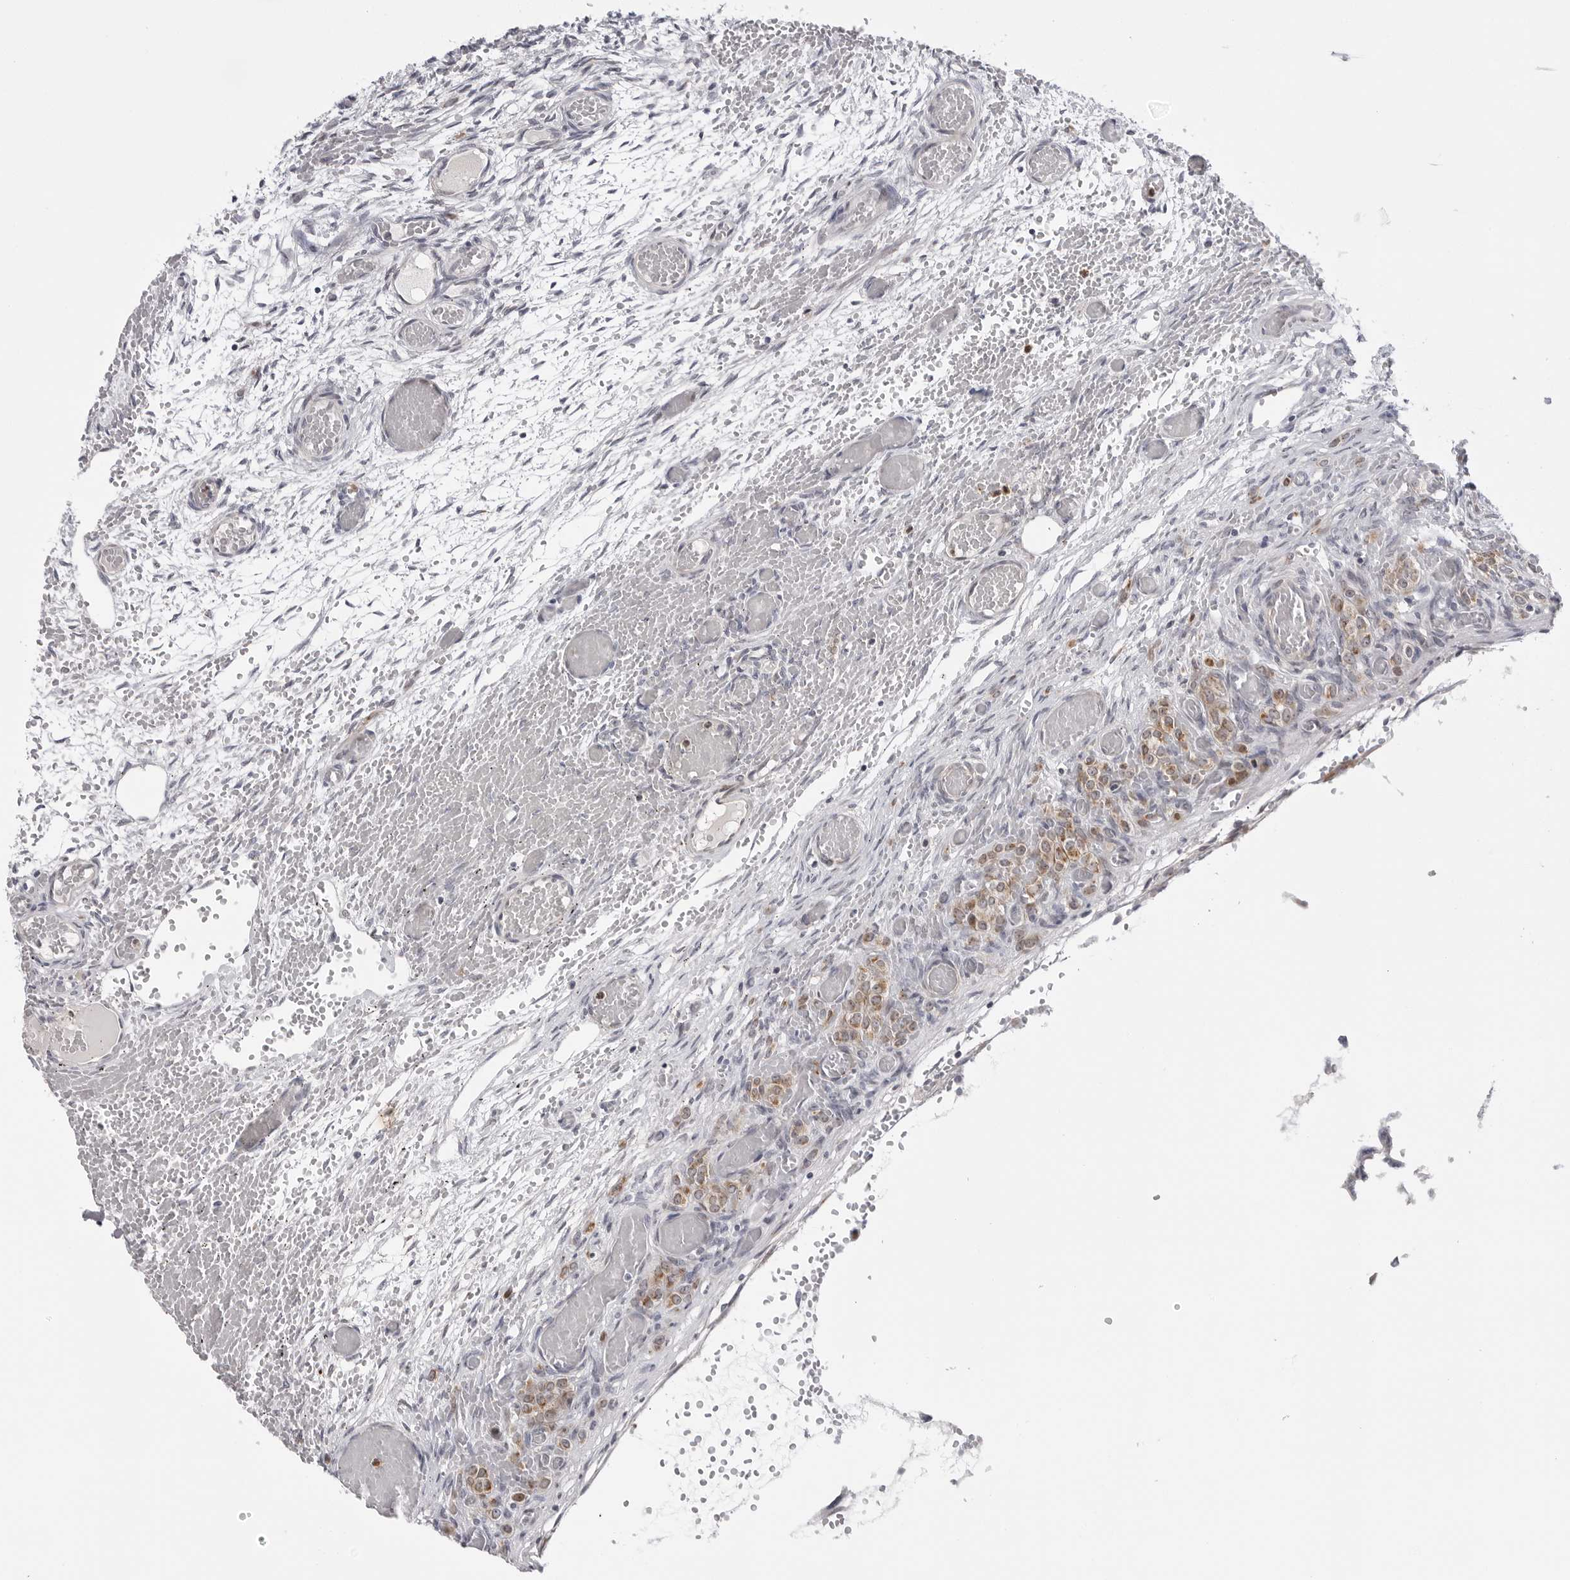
{"staining": {"intensity": "negative", "quantity": "none", "location": "none"}, "tissue": "ovary", "cell_type": "Ovarian stroma cells", "image_type": "normal", "snomed": [{"axis": "morphology", "description": "Adenocarcinoma, NOS"}, {"axis": "topography", "description": "Endometrium"}], "caption": "Immunohistochemical staining of normal ovary reveals no significant staining in ovarian stroma cells. (Immunohistochemistry (ihc), brightfield microscopy, high magnification).", "gene": "CDK20", "patient": {"sex": "female", "age": 32}}